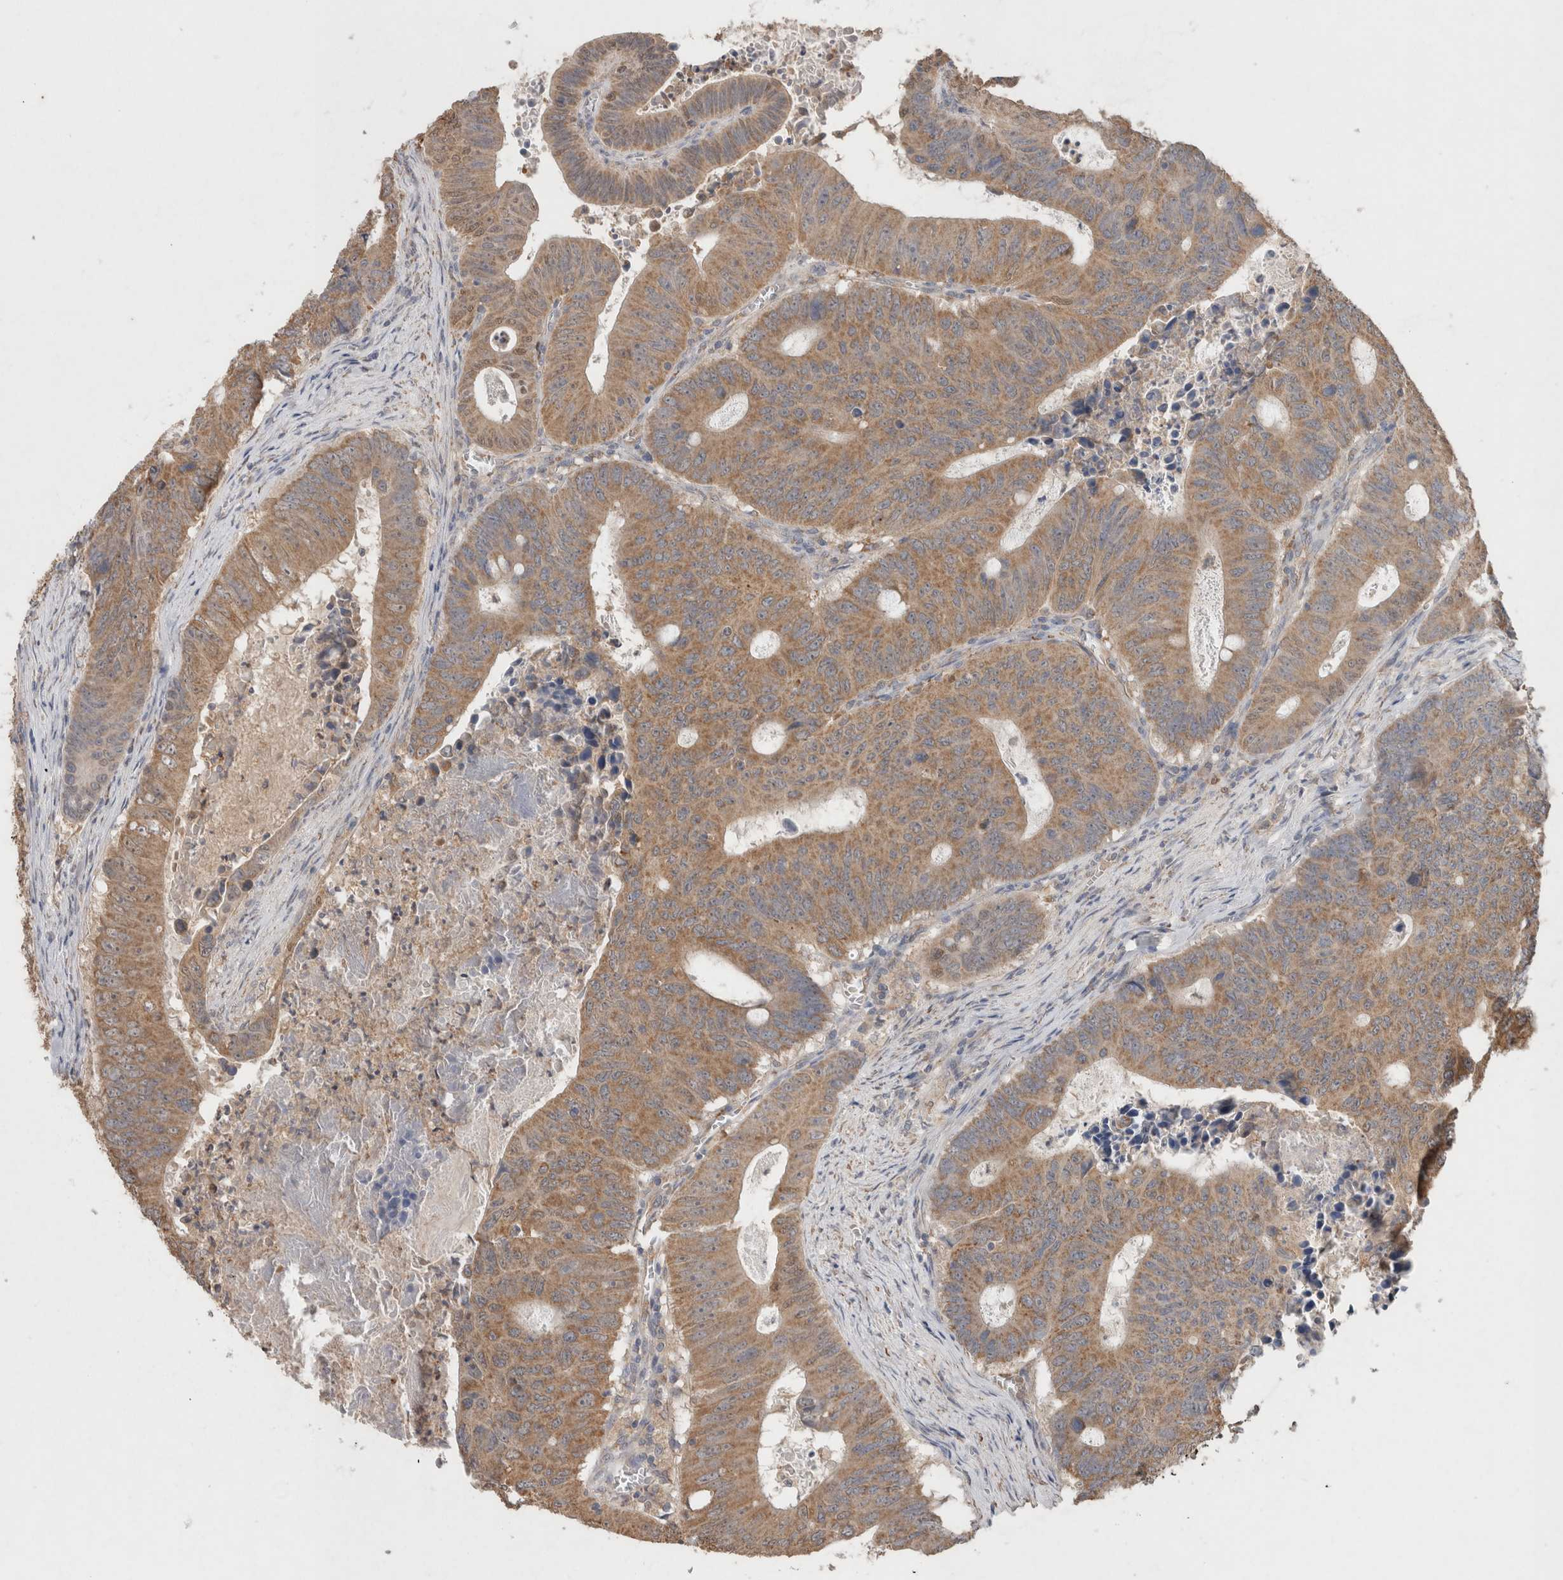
{"staining": {"intensity": "moderate", "quantity": ">75%", "location": "cytoplasmic/membranous"}, "tissue": "colorectal cancer", "cell_type": "Tumor cells", "image_type": "cancer", "snomed": [{"axis": "morphology", "description": "Adenocarcinoma, NOS"}, {"axis": "topography", "description": "Colon"}], "caption": "Tumor cells reveal medium levels of moderate cytoplasmic/membranous staining in approximately >75% of cells in colorectal cancer (adenocarcinoma). The staining was performed using DAB (3,3'-diaminobenzidine) to visualize the protein expression in brown, while the nuclei were stained in blue with hematoxylin (Magnification: 20x).", "gene": "RAB14", "patient": {"sex": "male", "age": 87}}